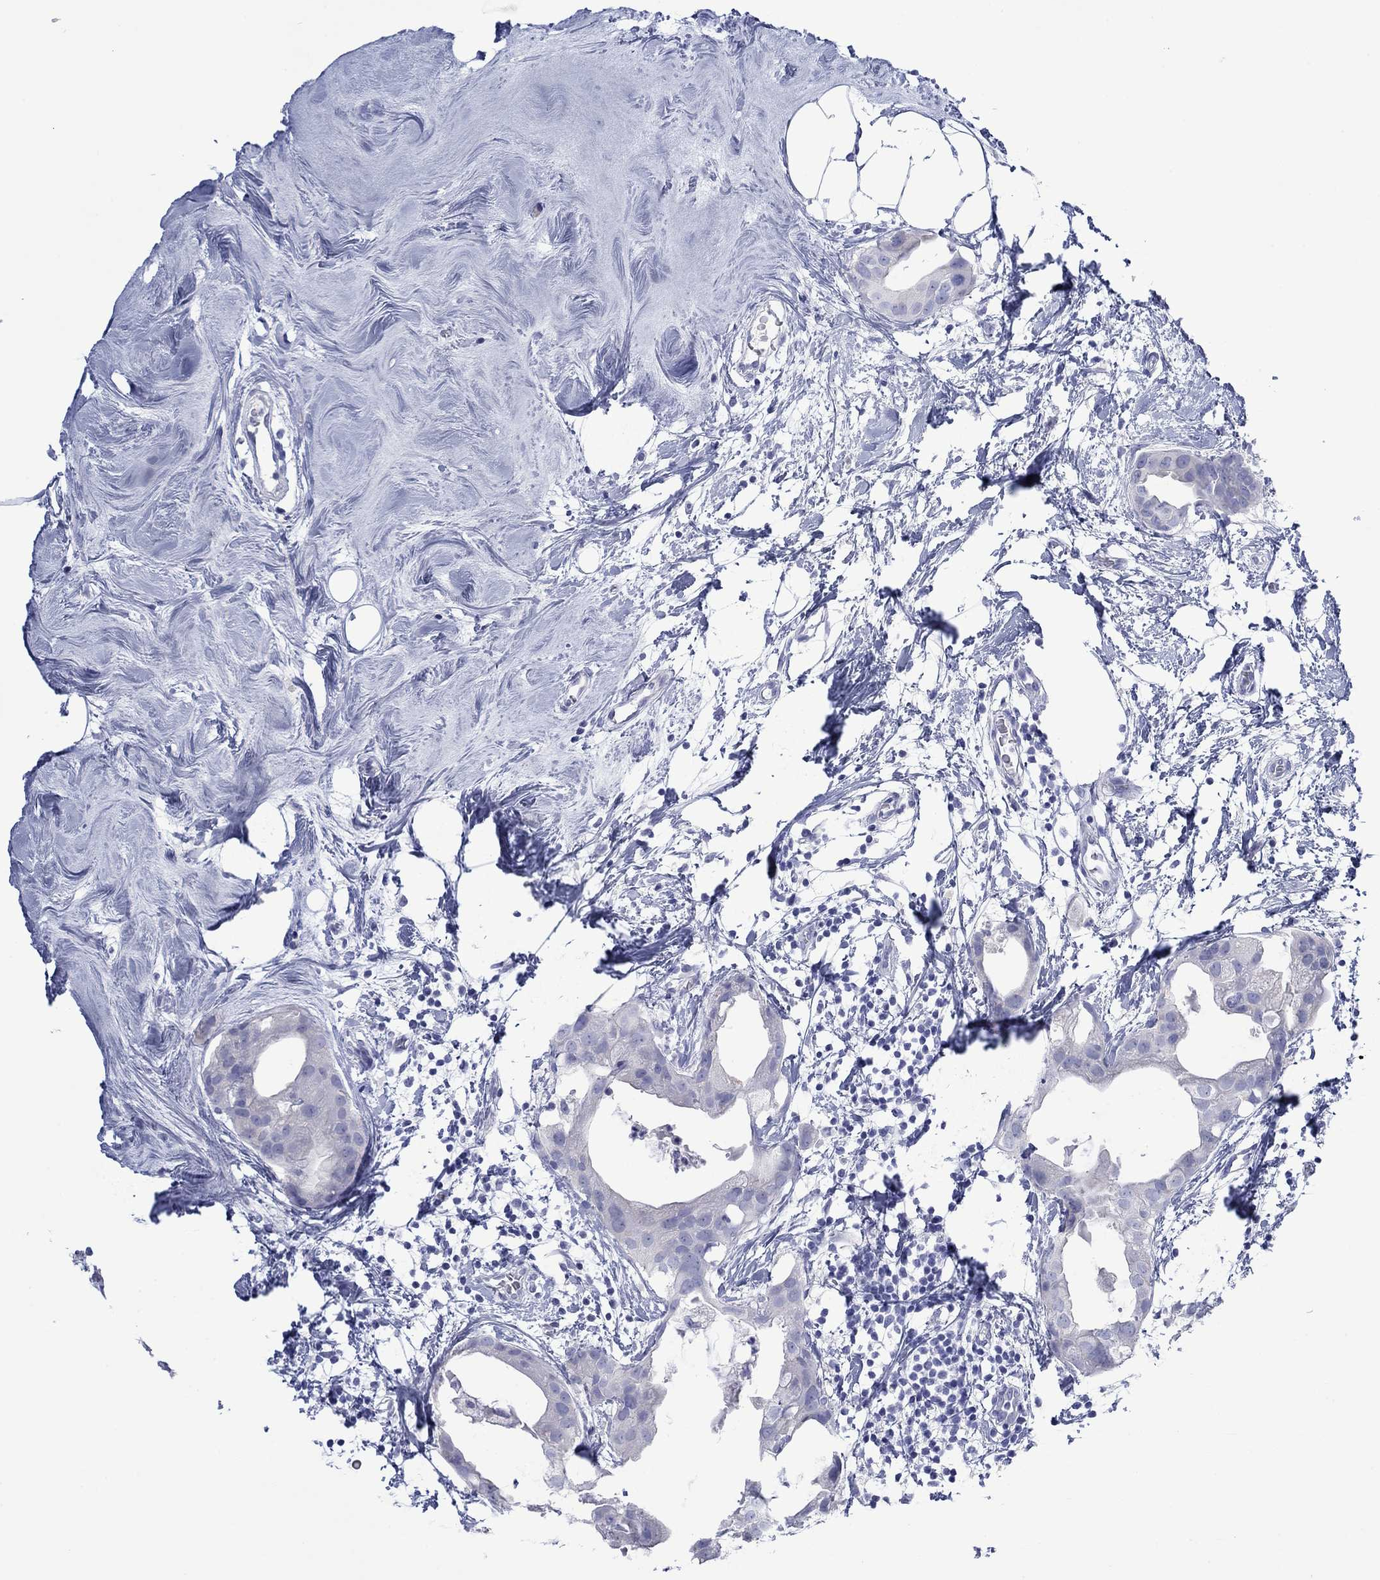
{"staining": {"intensity": "negative", "quantity": "none", "location": "none"}, "tissue": "breast cancer", "cell_type": "Tumor cells", "image_type": "cancer", "snomed": [{"axis": "morphology", "description": "Normal tissue, NOS"}, {"axis": "morphology", "description": "Duct carcinoma"}, {"axis": "topography", "description": "Breast"}], "caption": "This histopathology image is of breast cancer stained with immunohistochemistry (IHC) to label a protein in brown with the nuclei are counter-stained blue. There is no positivity in tumor cells.", "gene": "MLANA", "patient": {"sex": "female", "age": 40}}